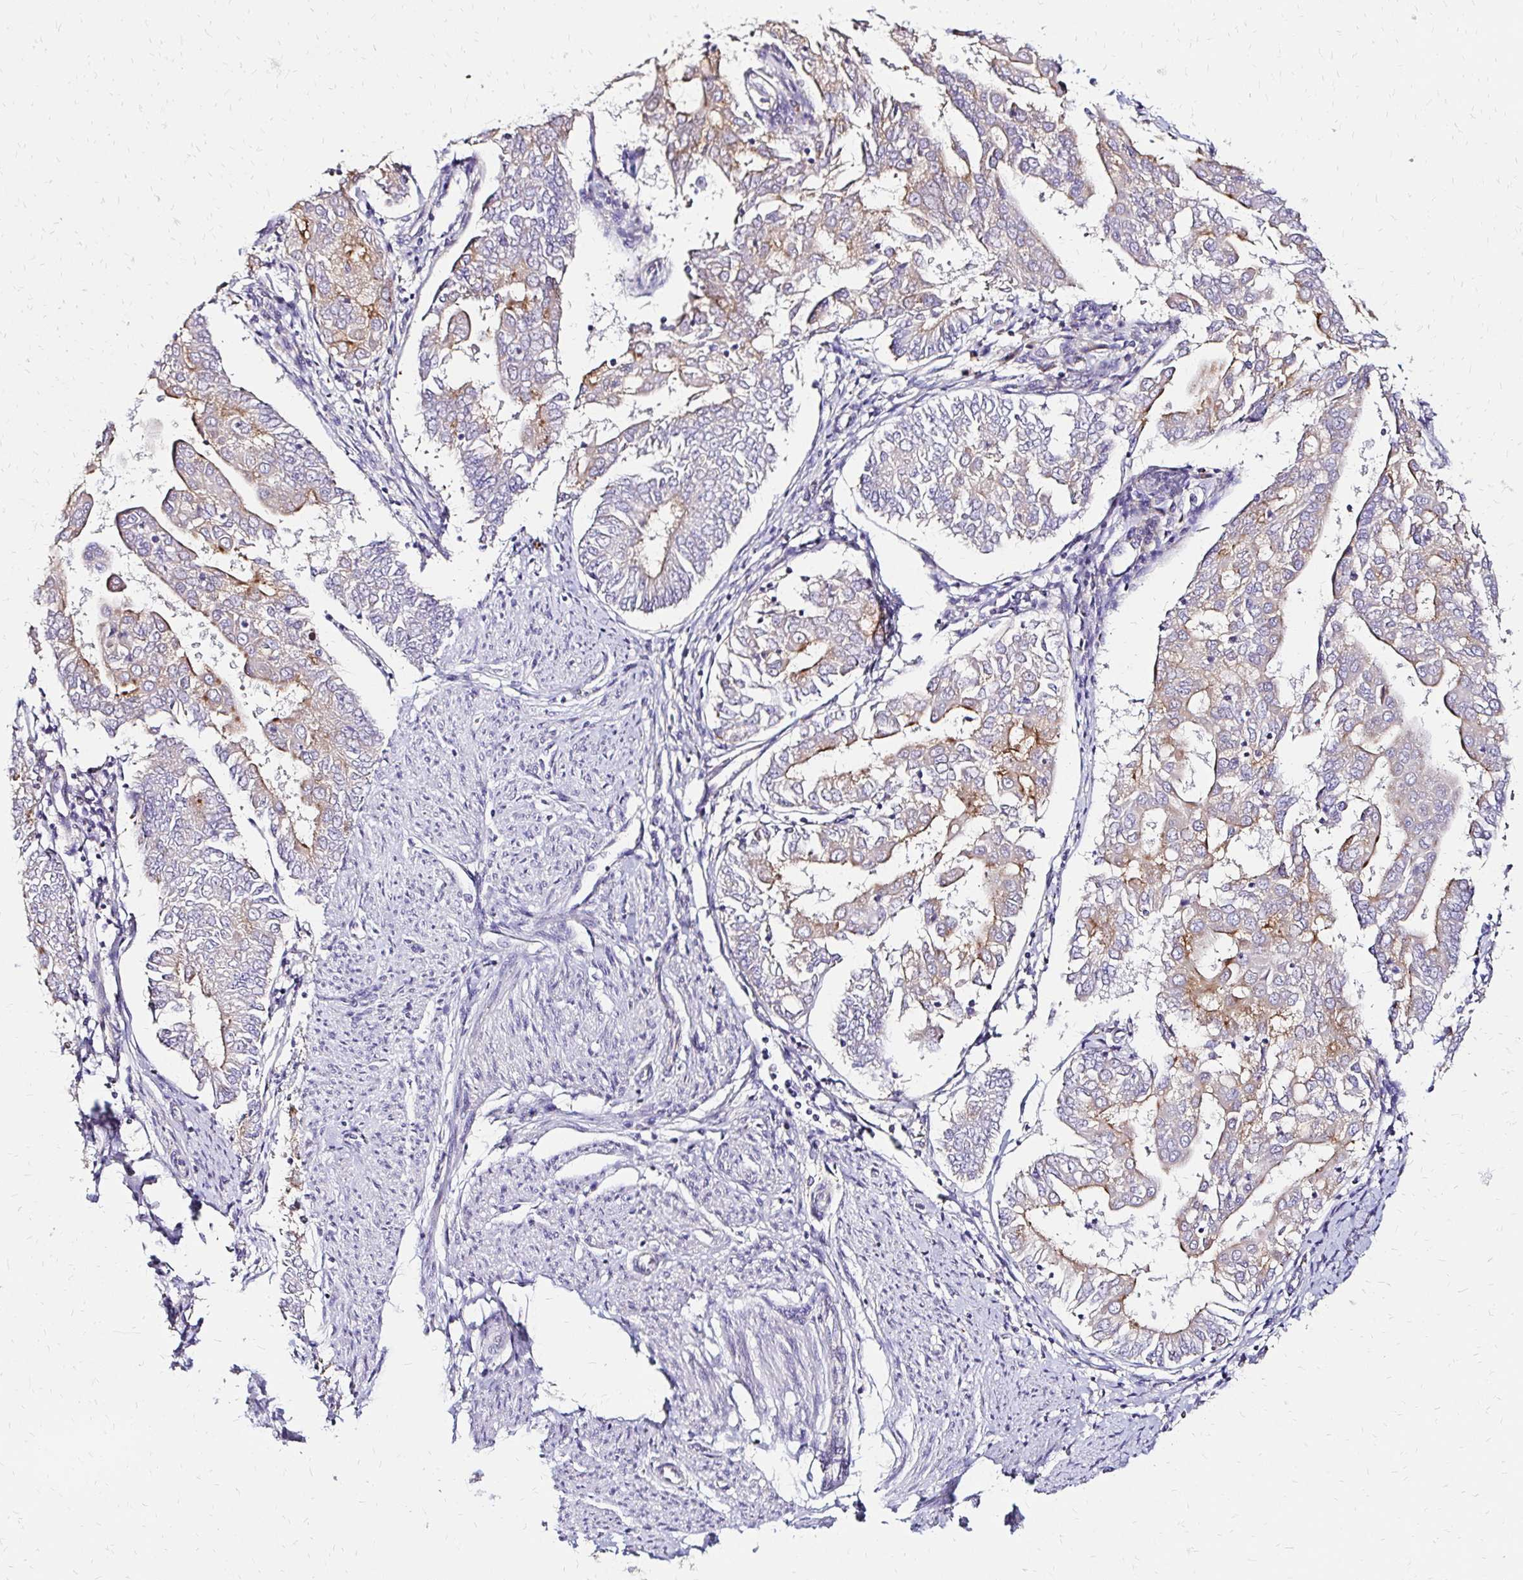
{"staining": {"intensity": "weak", "quantity": "<25%", "location": "cytoplasmic/membranous"}, "tissue": "endometrial cancer", "cell_type": "Tumor cells", "image_type": "cancer", "snomed": [{"axis": "morphology", "description": "Adenocarcinoma, NOS"}, {"axis": "topography", "description": "Endometrium"}], "caption": "Immunohistochemical staining of endometrial adenocarcinoma displays no significant expression in tumor cells.", "gene": "PRIMA1", "patient": {"sex": "female", "age": 68}}